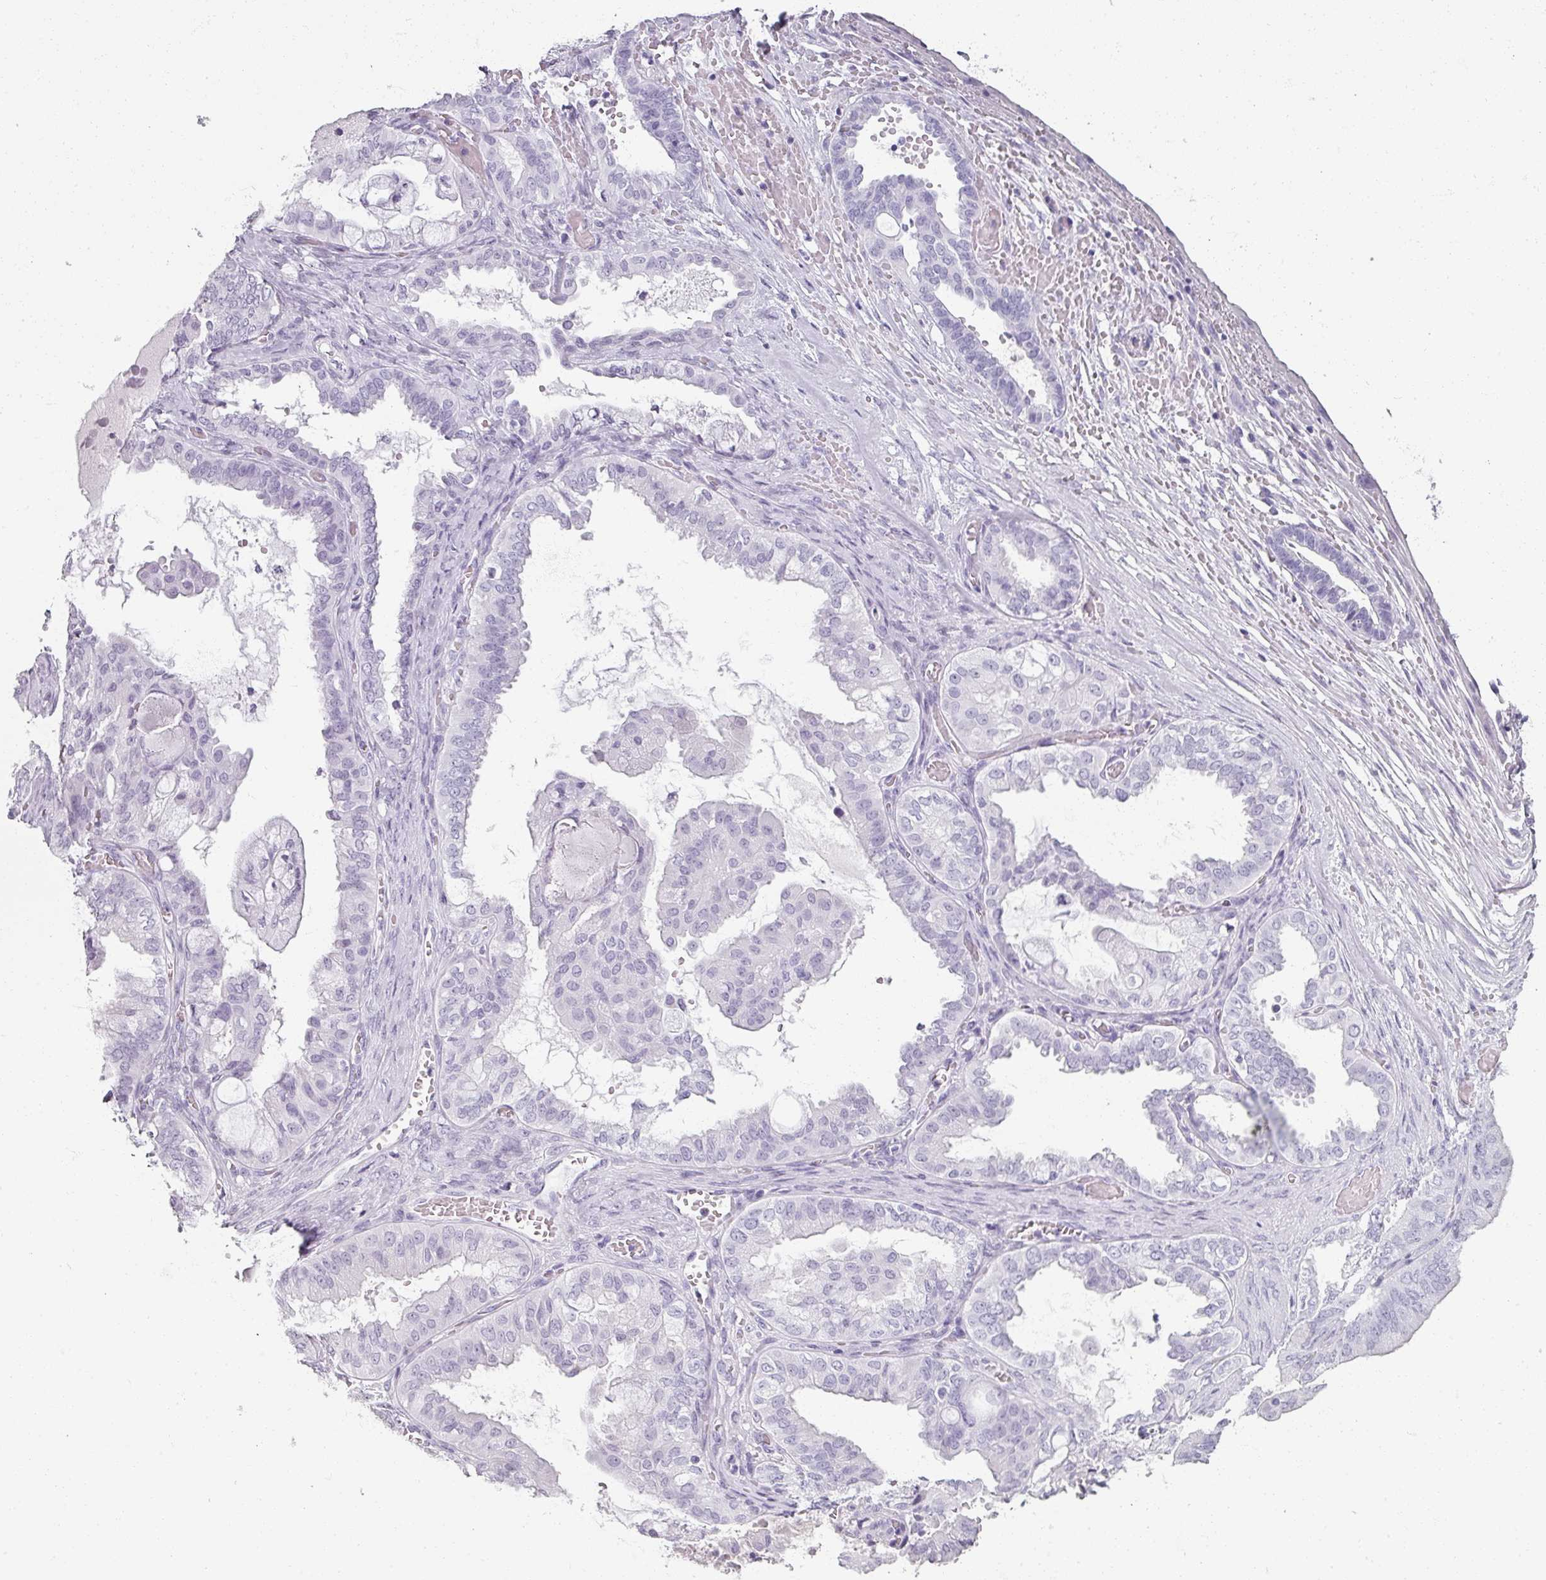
{"staining": {"intensity": "negative", "quantity": "none", "location": "none"}, "tissue": "ovarian cancer", "cell_type": "Tumor cells", "image_type": "cancer", "snomed": [{"axis": "morphology", "description": "Carcinoma, NOS"}, {"axis": "morphology", "description": "Carcinoma, endometroid"}, {"axis": "topography", "description": "Ovary"}], "caption": "A high-resolution image shows immunohistochemistry (IHC) staining of ovarian cancer (carcinoma), which shows no significant staining in tumor cells. (DAB IHC visualized using brightfield microscopy, high magnification).", "gene": "REG3G", "patient": {"sex": "female", "age": 50}}